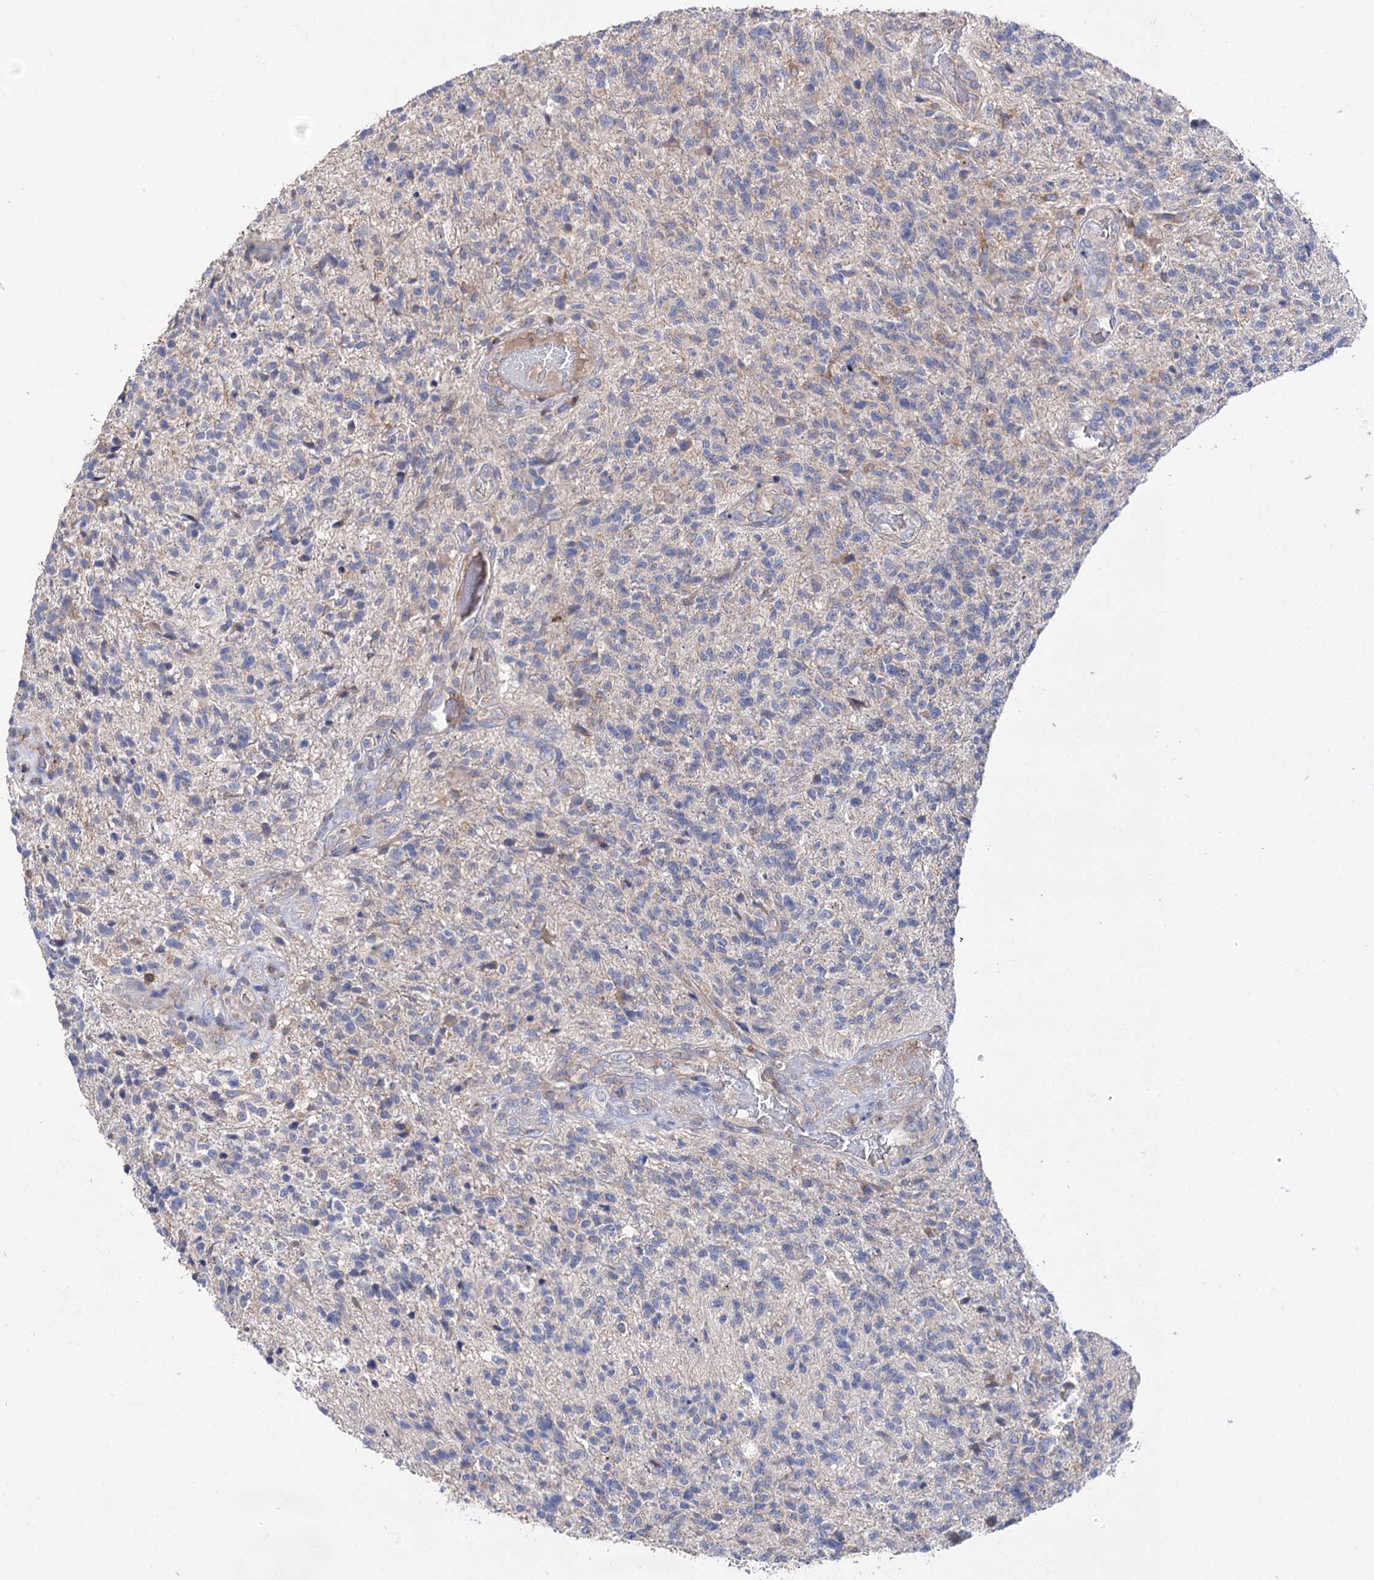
{"staining": {"intensity": "negative", "quantity": "none", "location": "none"}, "tissue": "glioma", "cell_type": "Tumor cells", "image_type": "cancer", "snomed": [{"axis": "morphology", "description": "Glioma, malignant, High grade"}, {"axis": "topography", "description": "Brain"}], "caption": "Malignant glioma (high-grade) was stained to show a protein in brown. There is no significant positivity in tumor cells.", "gene": "UBASH3B", "patient": {"sex": "male", "age": 56}}